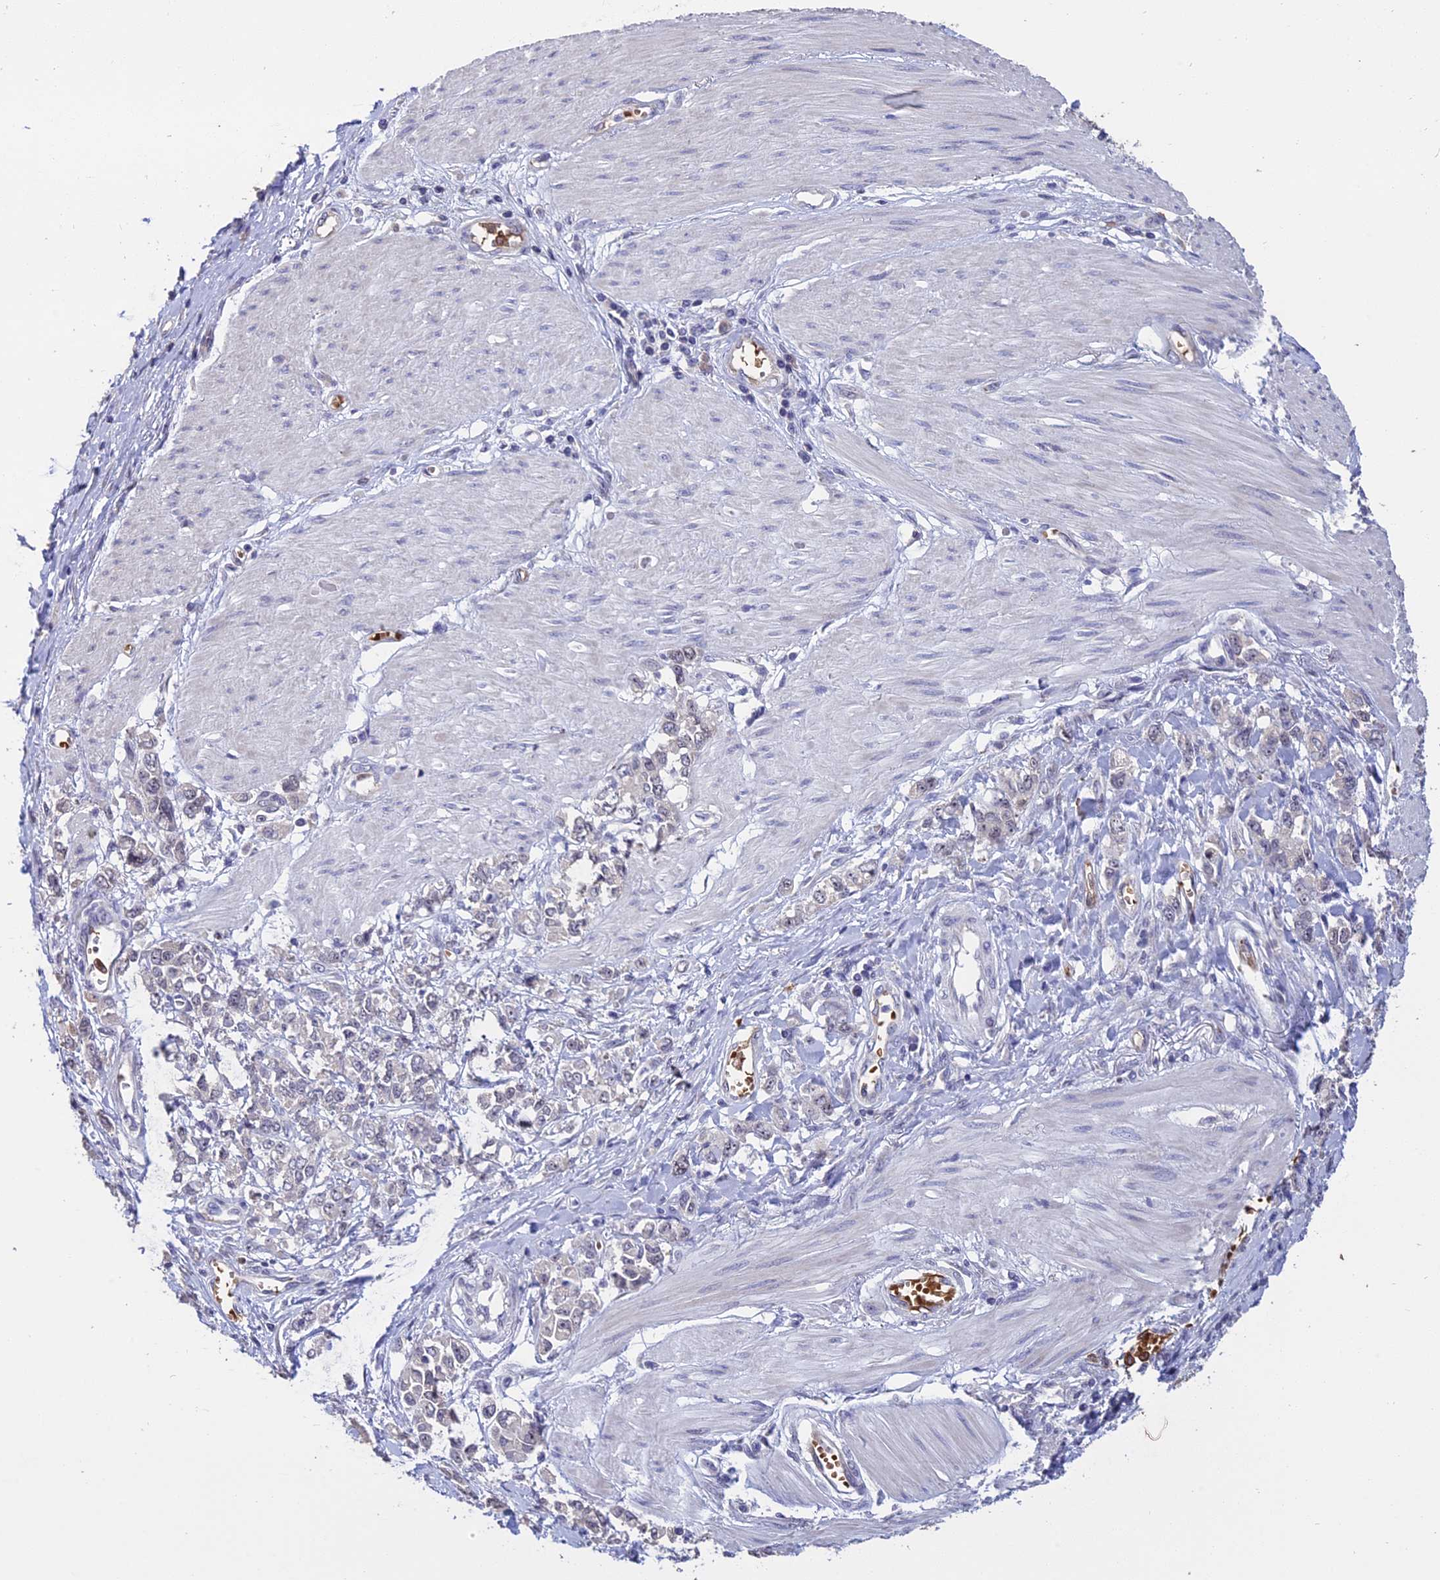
{"staining": {"intensity": "negative", "quantity": "none", "location": "none"}, "tissue": "stomach cancer", "cell_type": "Tumor cells", "image_type": "cancer", "snomed": [{"axis": "morphology", "description": "Adenocarcinoma, NOS"}, {"axis": "topography", "description": "Stomach"}], "caption": "Micrograph shows no protein positivity in tumor cells of stomach cancer tissue. The staining is performed using DAB (3,3'-diaminobenzidine) brown chromogen with nuclei counter-stained in using hematoxylin.", "gene": "KNOP1", "patient": {"sex": "female", "age": 76}}